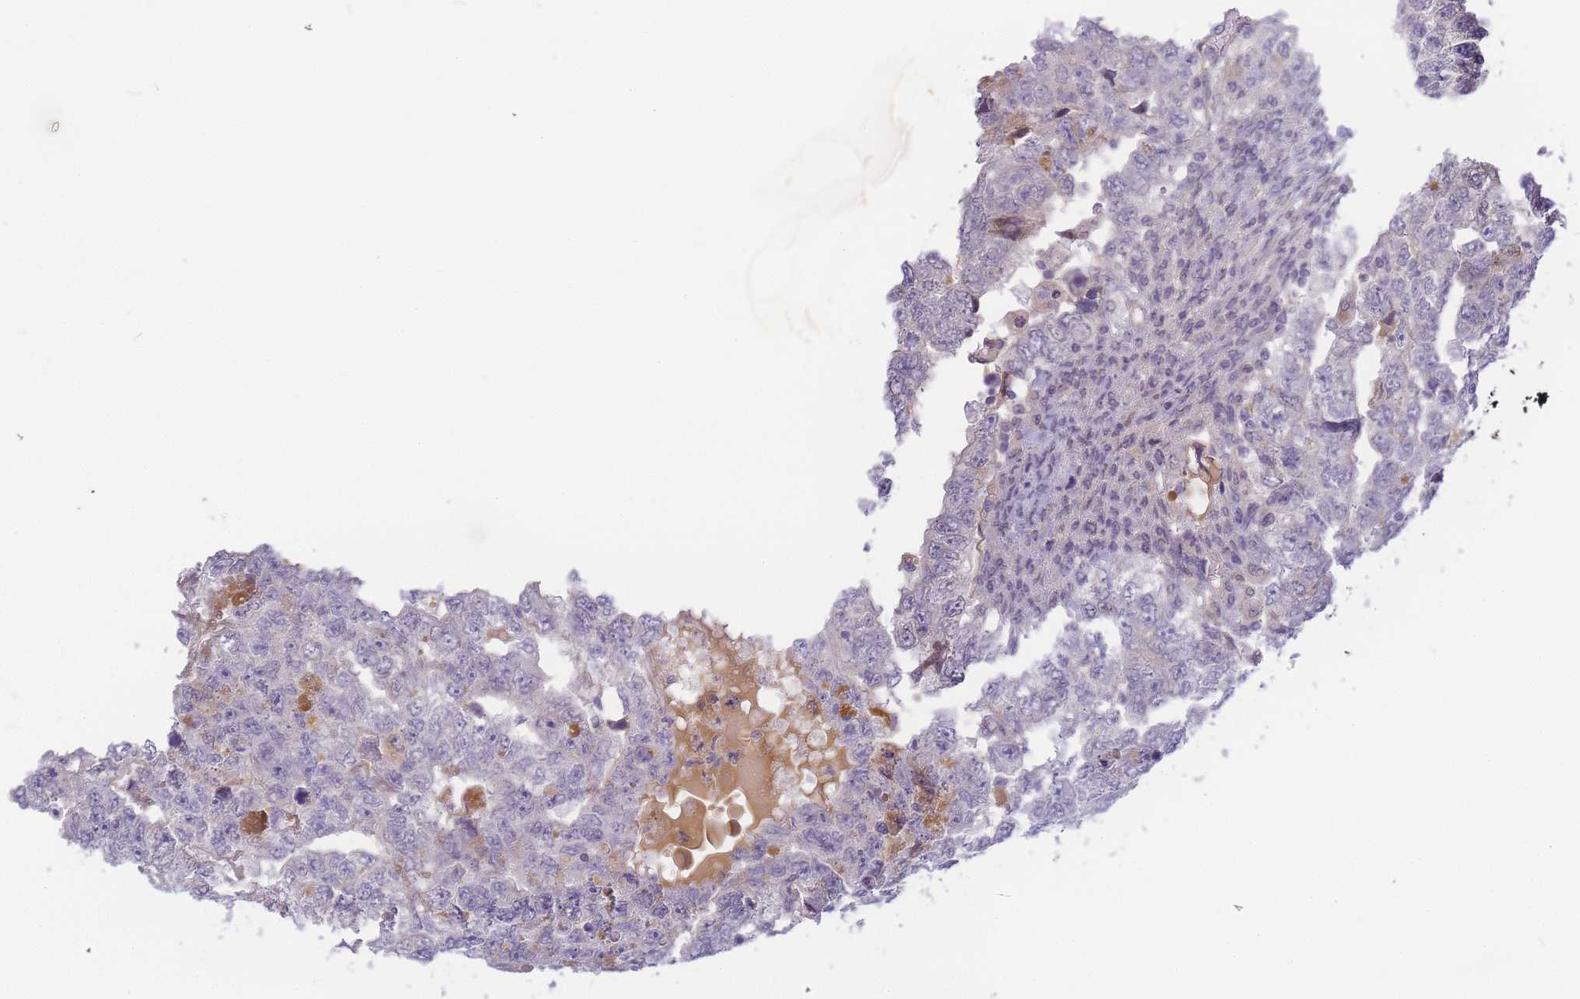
{"staining": {"intensity": "negative", "quantity": "none", "location": "none"}, "tissue": "testis cancer", "cell_type": "Tumor cells", "image_type": "cancer", "snomed": [{"axis": "morphology", "description": "Carcinoma, Embryonal, NOS"}, {"axis": "topography", "description": "Testis"}], "caption": "High magnification brightfield microscopy of testis embryonal carcinoma stained with DAB (3,3'-diaminobenzidine) (brown) and counterstained with hematoxylin (blue): tumor cells show no significant positivity.", "gene": "RRAD", "patient": {"sex": "male", "age": 36}}